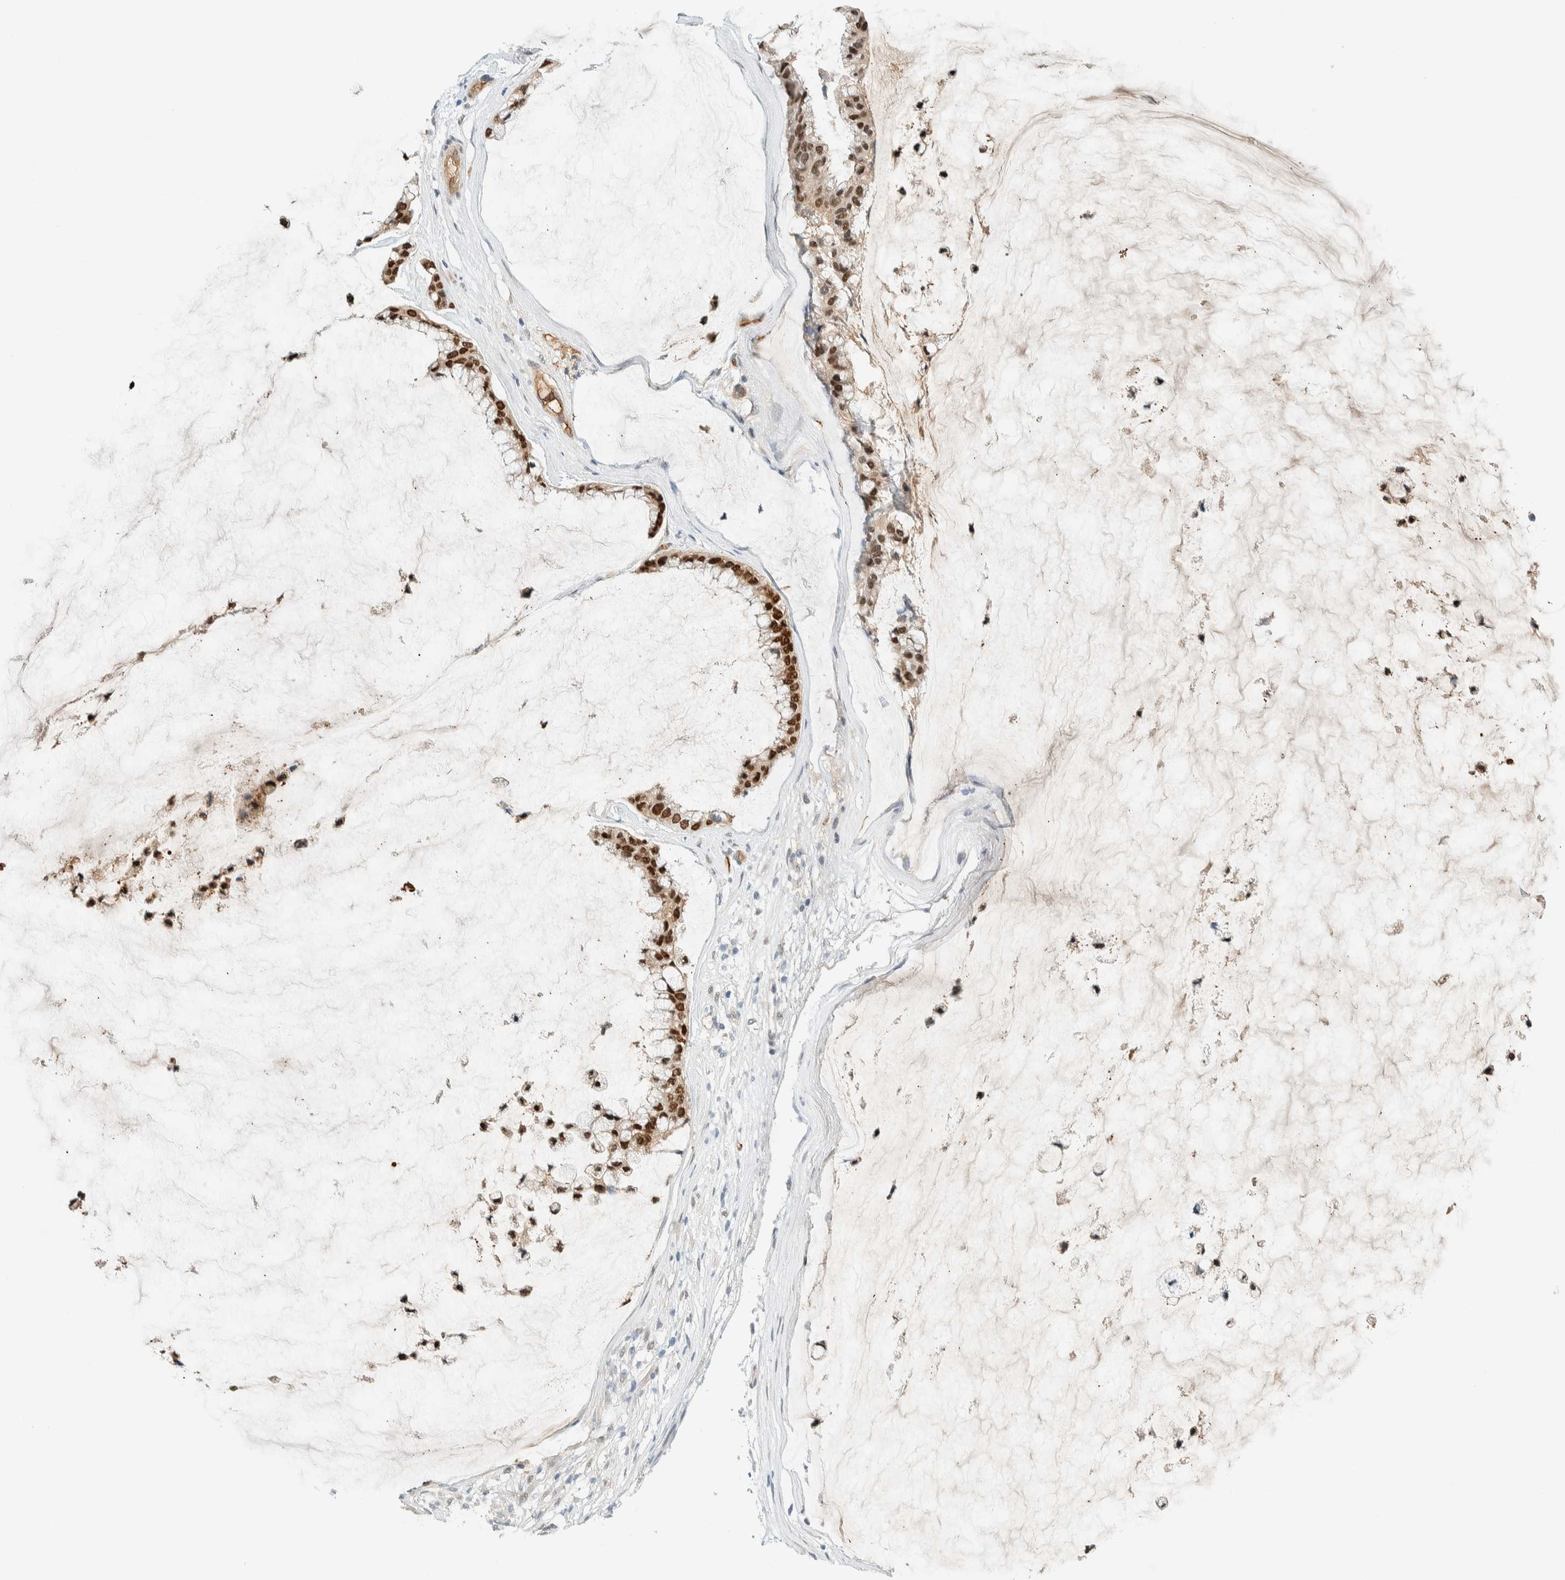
{"staining": {"intensity": "strong", "quantity": ">75%", "location": "cytoplasmic/membranous,nuclear"}, "tissue": "ovarian cancer", "cell_type": "Tumor cells", "image_type": "cancer", "snomed": [{"axis": "morphology", "description": "Cystadenocarcinoma, mucinous, NOS"}, {"axis": "topography", "description": "Ovary"}], "caption": "Brown immunohistochemical staining in human ovarian cancer (mucinous cystadenocarcinoma) shows strong cytoplasmic/membranous and nuclear expression in about >75% of tumor cells.", "gene": "TSTD2", "patient": {"sex": "female", "age": 39}}